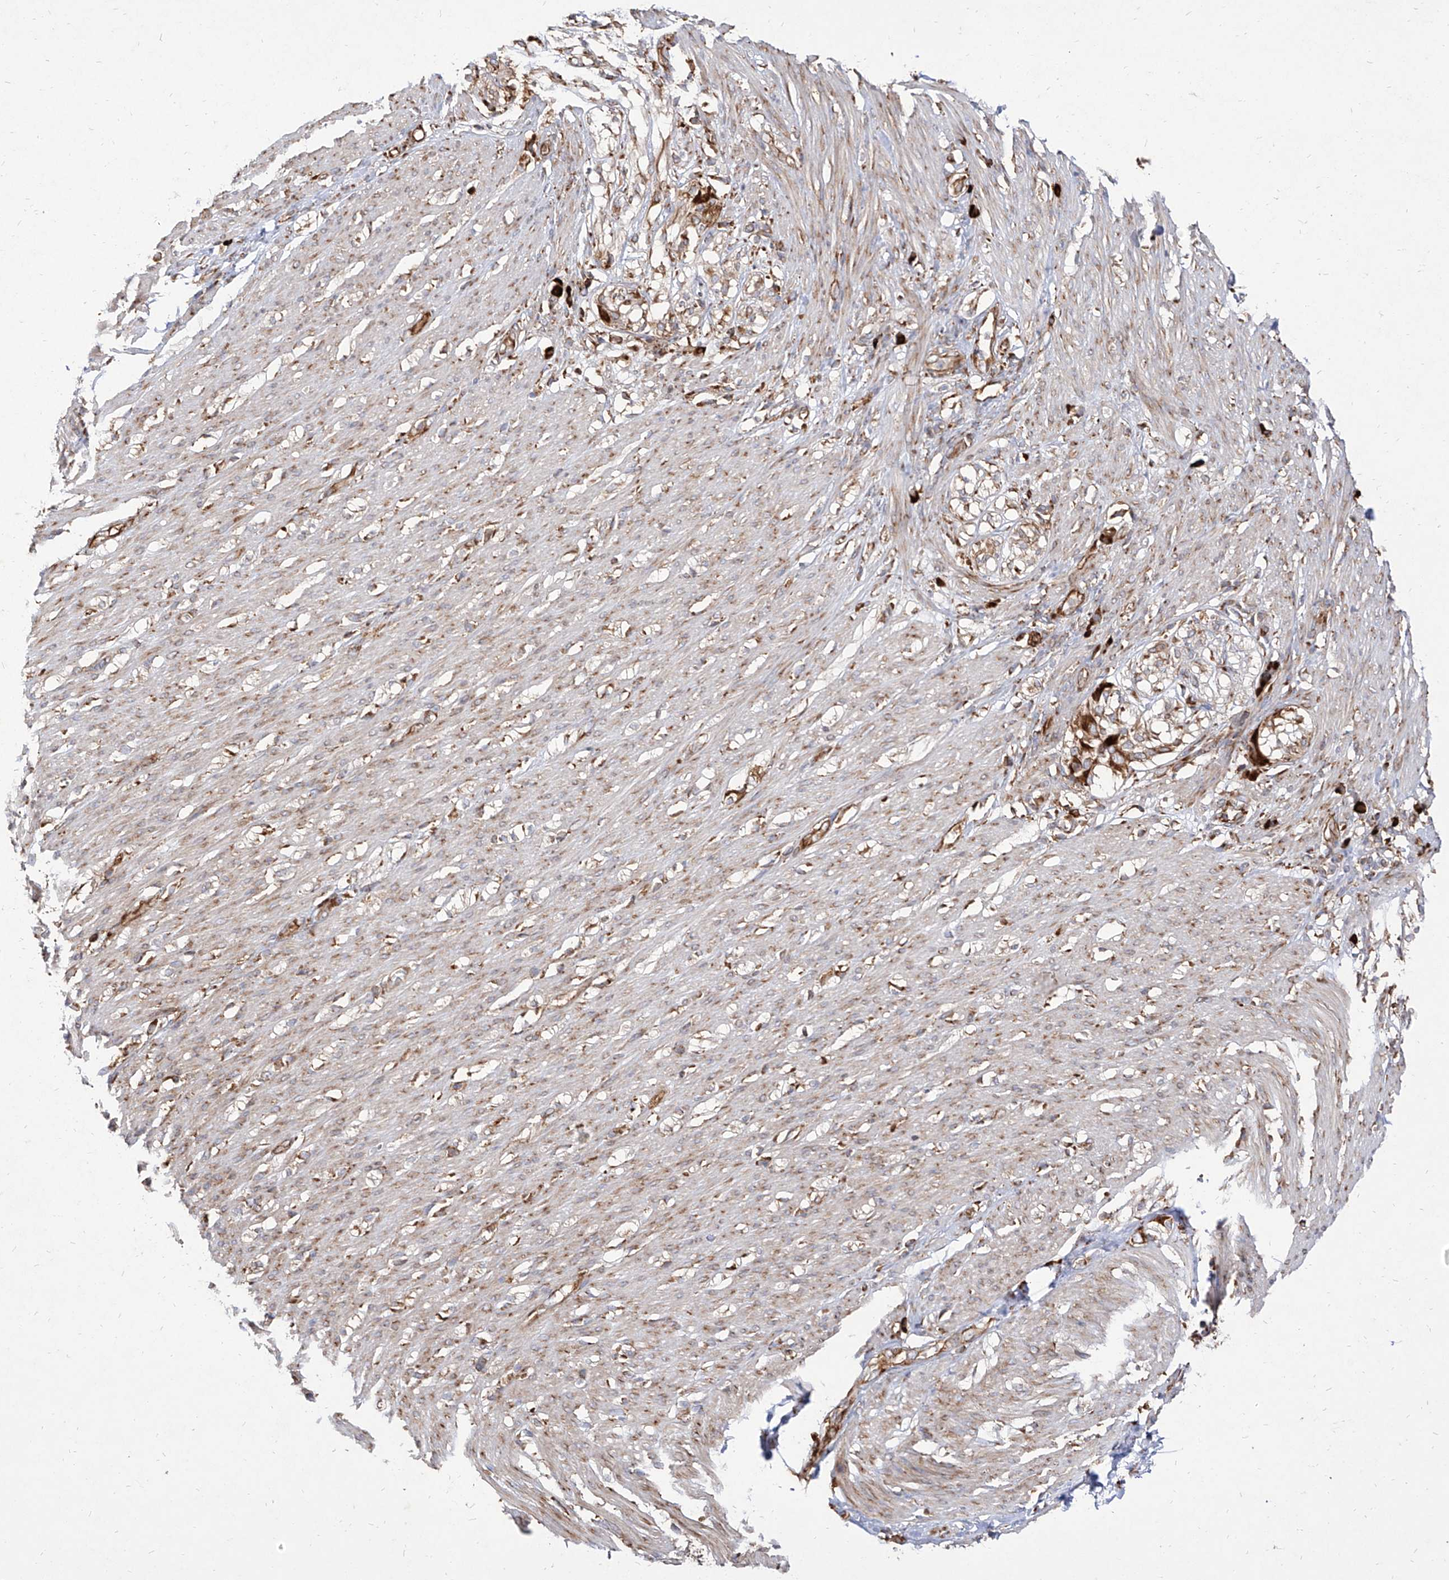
{"staining": {"intensity": "moderate", "quantity": "25%-75%", "location": "cytoplasmic/membranous"}, "tissue": "smooth muscle", "cell_type": "Smooth muscle cells", "image_type": "normal", "snomed": [{"axis": "morphology", "description": "Normal tissue, NOS"}, {"axis": "morphology", "description": "Adenocarcinoma, NOS"}, {"axis": "topography", "description": "Colon"}, {"axis": "topography", "description": "Peripheral nerve tissue"}], "caption": "Immunohistochemical staining of benign human smooth muscle exhibits moderate cytoplasmic/membranous protein expression in about 25%-75% of smooth muscle cells.", "gene": "RPS25", "patient": {"sex": "male", "age": 14}}